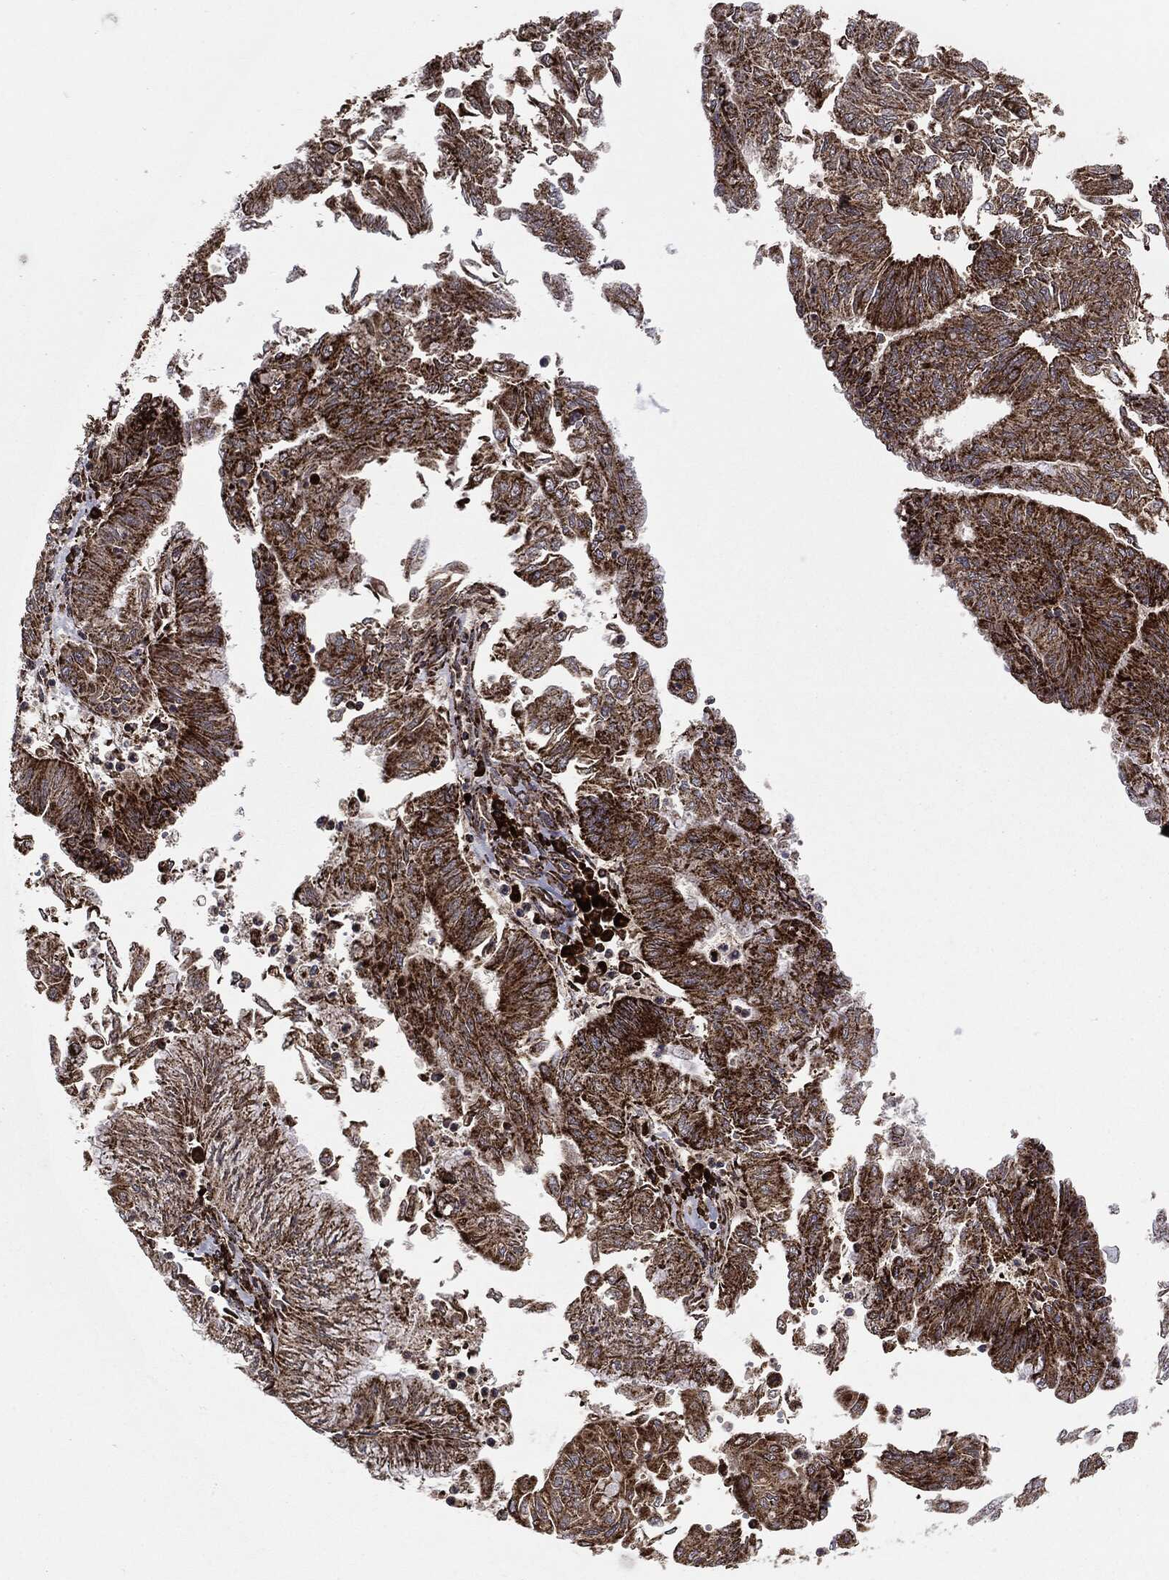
{"staining": {"intensity": "strong", "quantity": ">75%", "location": "cytoplasmic/membranous"}, "tissue": "endometrial cancer", "cell_type": "Tumor cells", "image_type": "cancer", "snomed": [{"axis": "morphology", "description": "Adenocarcinoma, NOS"}, {"axis": "topography", "description": "Endometrium"}], "caption": "The histopathology image reveals a brown stain indicating the presence of a protein in the cytoplasmic/membranous of tumor cells in adenocarcinoma (endometrial).", "gene": "MAP2K1", "patient": {"sex": "female", "age": 59}}